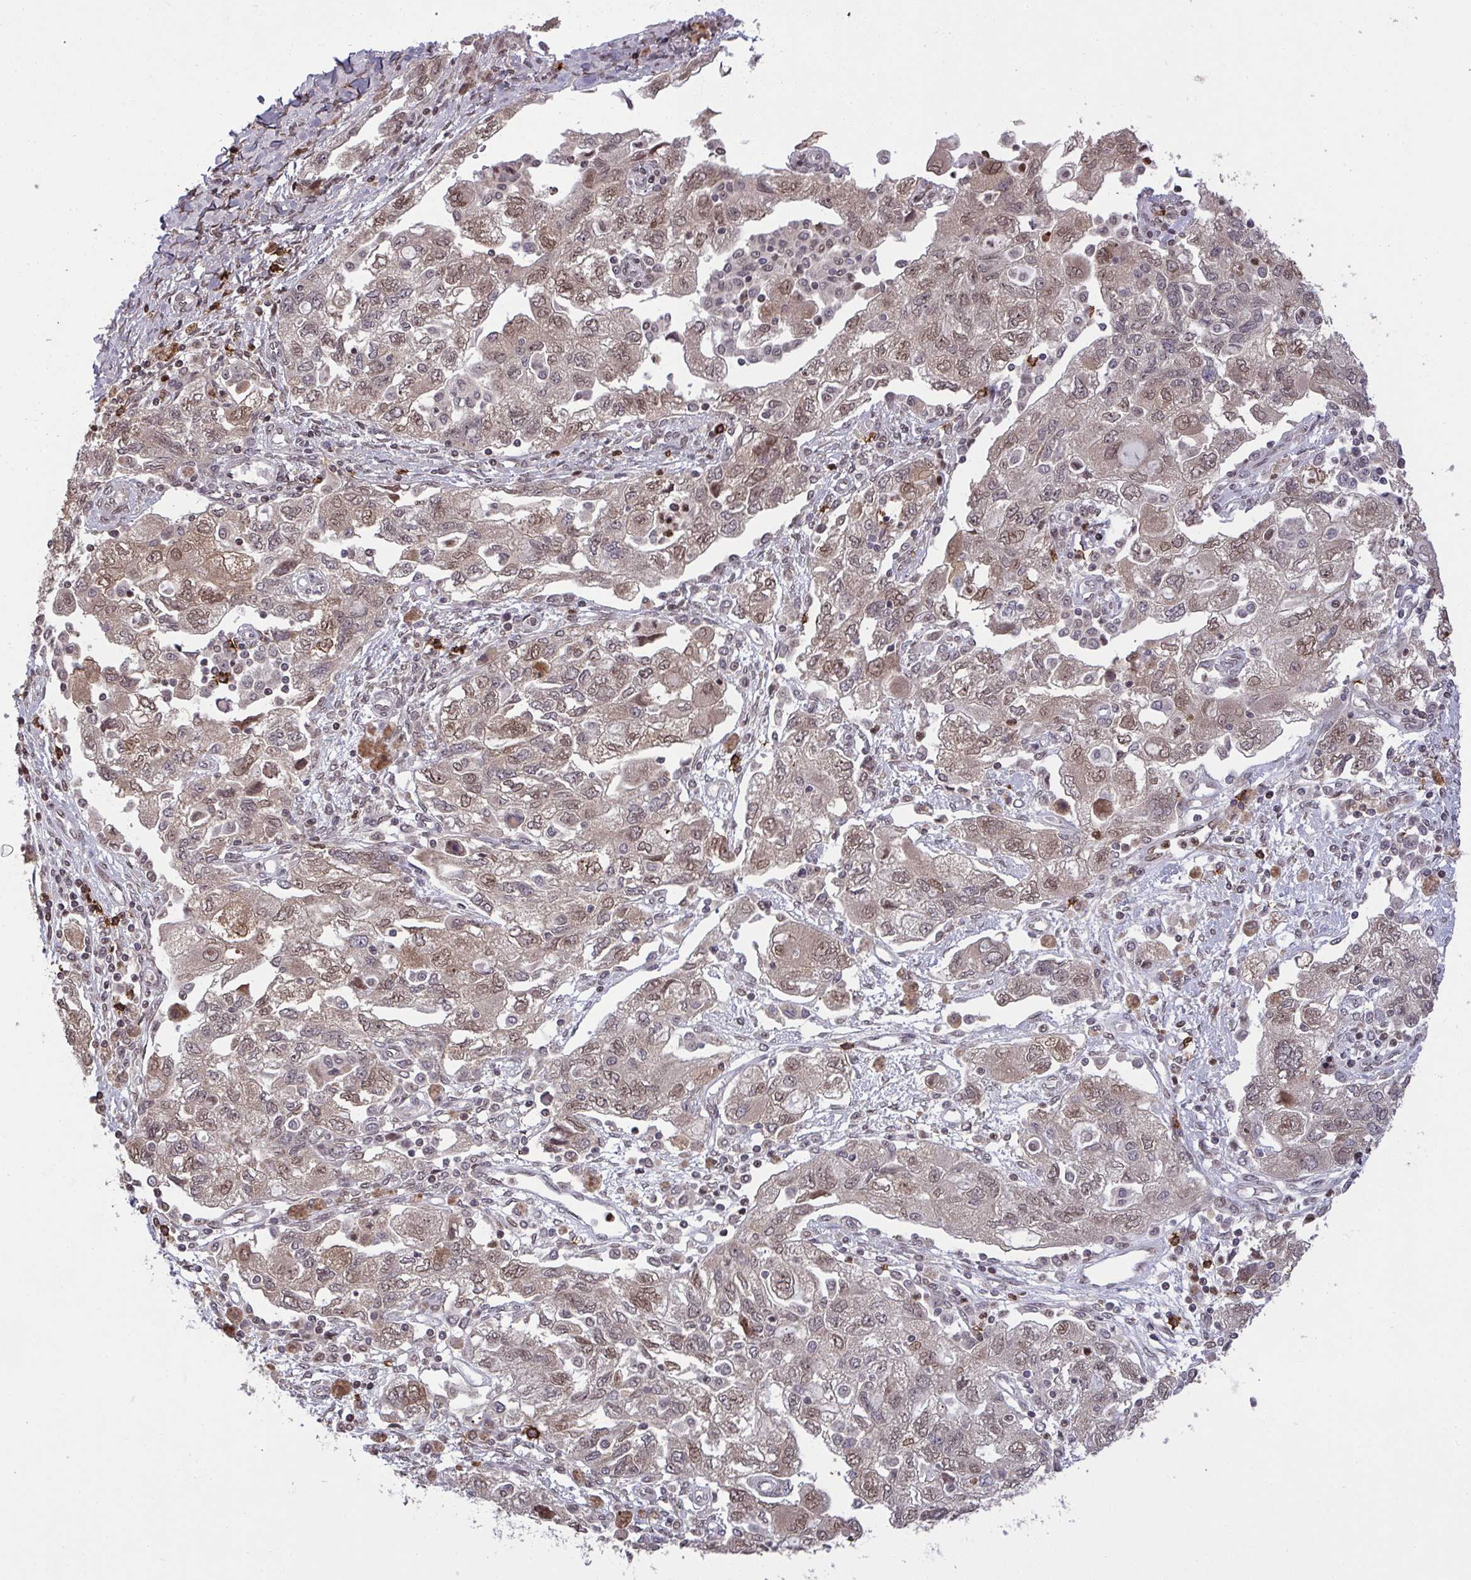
{"staining": {"intensity": "moderate", "quantity": ">75%", "location": "nuclear"}, "tissue": "ovarian cancer", "cell_type": "Tumor cells", "image_type": "cancer", "snomed": [{"axis": "morphology", "description": "Carcinoma, NOS"}, {"axis": "morphology", "description": "Cystadenocarcinoma, serous, NOS"}, {"axis": "topography", "description": "Ovary"}], "caption": "Protein staining of ovarian serous cystadenocarcinoma tissue demonstrates moderate nuclear expression in about >75% of tumor cells.", "gene": "UXT", "patient": {"sex": "female", "age": 69}}